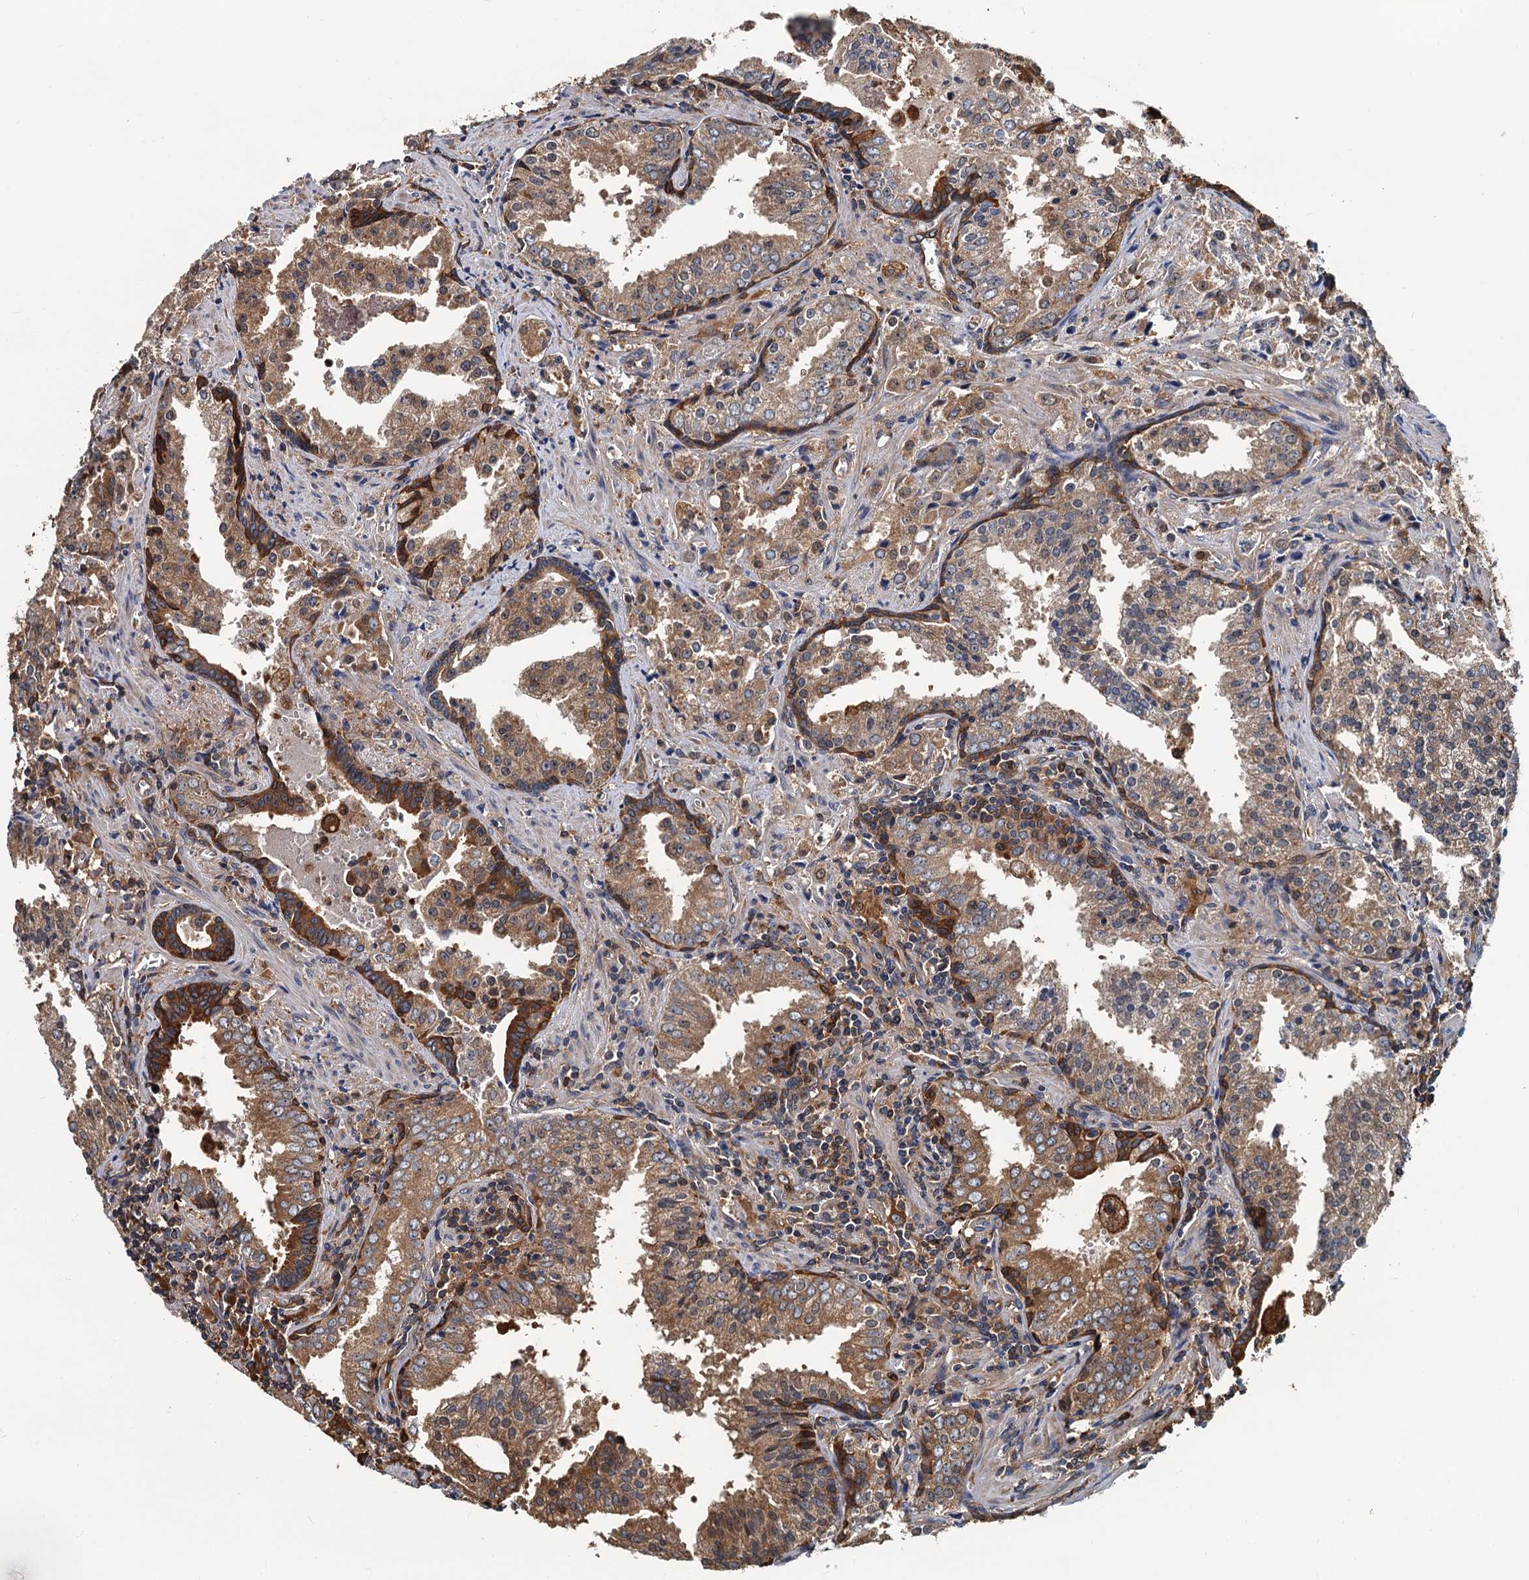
{"staining": {"intensity": "moderate", "quantity": ">75%", "location": "cytoplasmic/membranous"}, "tissue": "prostate cancer", "cell_type": "Tumor cells", "image_type": "cancer", "snomed": [{"axis": "morphology", "description": "Adenocarcinoma, High grade"}, {"axis": "topography", "description": "Prostate"}], "caption": "Immunohistochemical staining of human prostate cancer (high-grade adenocarcinoma) reveals medium levels of moderate cytoplasmic/membranous protein expression in approximately >75% of tumor cells. The protein of interest is shown in brown color, while the nuclei are stained blue.", "gene": "USP6NL", "patient": {"sex": "male", "age": 68}}